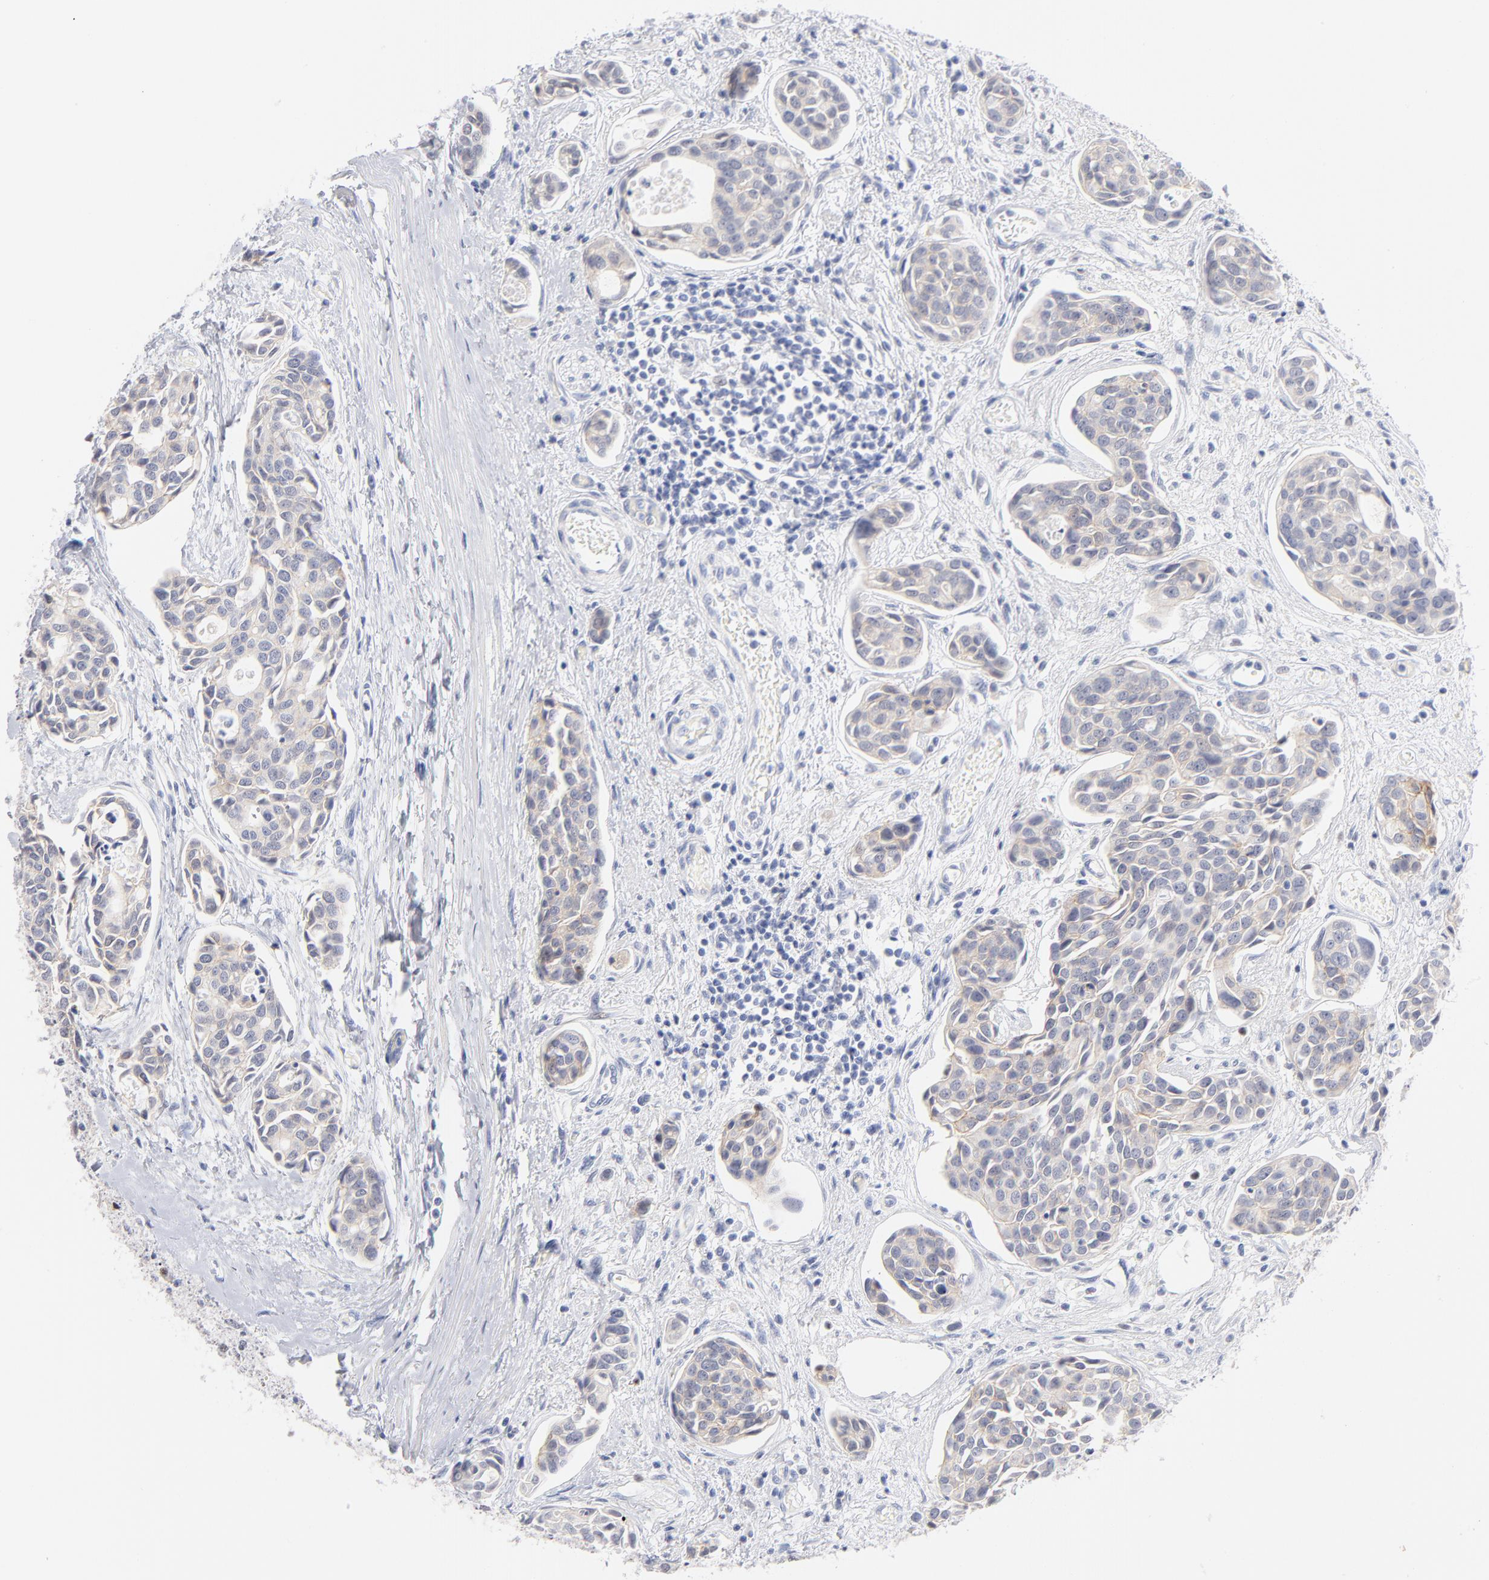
{"staining": {"intensity": "negative", "quantity": "none", "location": "none"}, "tissue": "urothelial cancer", "cell_type": "Tumor cells", "image_type": "cancer", "snomed": [{"axis": "morphology", "description": "Urothelial carcinoma, High grade"}, {"axis": "topography", "description": "Urinary bladder"}], "caption": "A photomicrograph of high-grade urothelial carcinoma stained for a protein exhibits no brown staining in tumor cells. (DAB (3,3'-diaminobenzidine) immunohistochemistry visualized using brightfield microscopy, high magnification).", "gene": "KHNYN", "patient": {"sex": "male", "age": 78}}